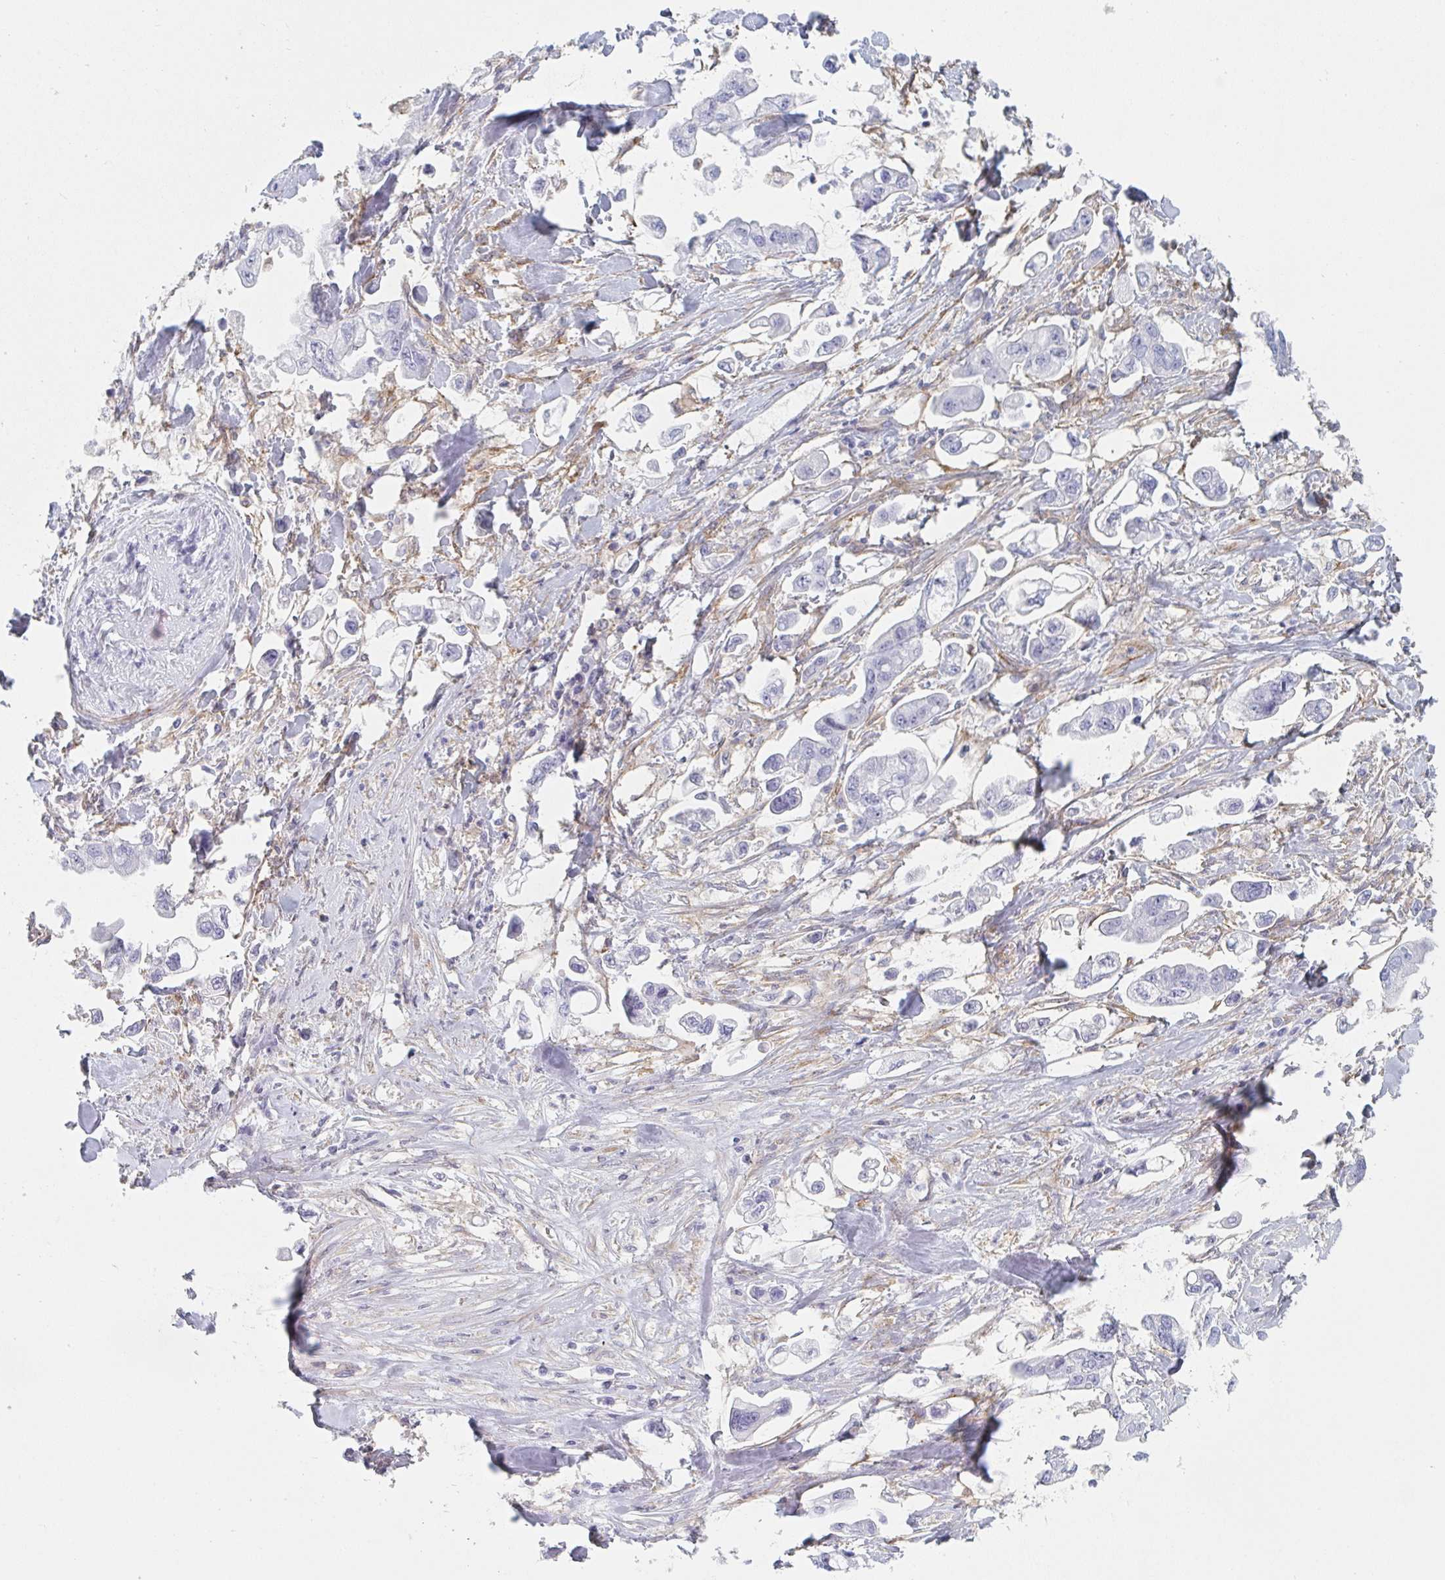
{"staining": {"intensity": "negative", "quantity": "none", "location": "none"}, "tissue": "stomach cancer", "cell_type": "Tumor cells", "image_type": "cancer", "snomed": [{"axis": "morphology", "description": "Adenocarcinoma, NOS"}, {"axis": "topography", "description": "Stomach"}], "caption": "Tumor cells show no significant expression in adenocarcinoma (stomach). (IHC, brightfield microscopy, high magnification).", "gene": "DAB2", "patient": {"sex": "male", "age": 62}}